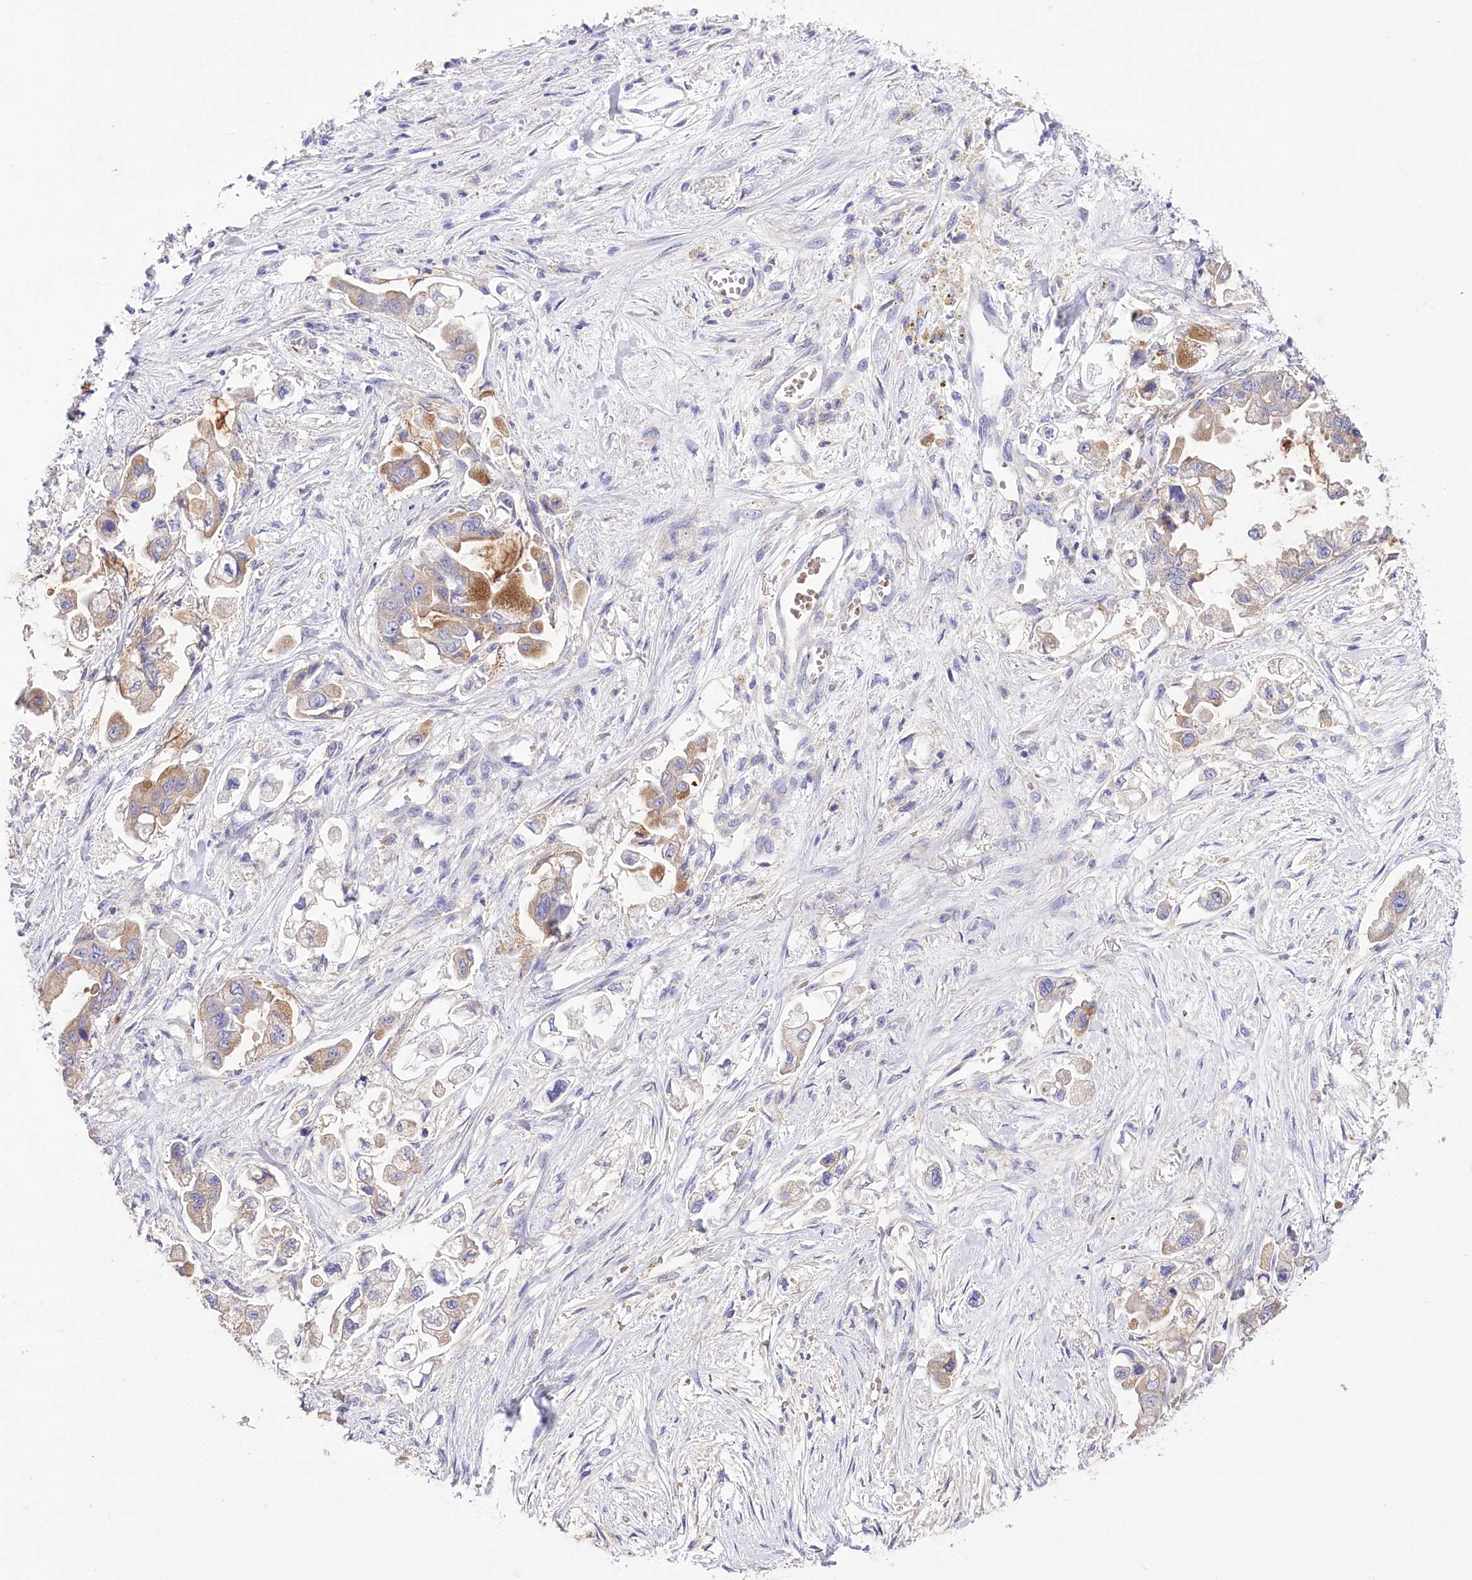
{"staining": {"intensity": "moderate", "quantity": "<25%", "location": "cytoplasmic/membranous"}, "tissue": "stomach cancer", "cell_type": "Tumor cells", "image_type": "cancer", "snomed": [{"axis": "morphology", "description": "Adenocarcinoma, NOS"}, {"axis": "topography", "description": "Stomach"}], "caption": "A brown stain labels moderate cytoplasmic/membranous positivity of a protein in human stomach cancer tumor cells.", "gene": "PRSS53", "patient": {"sex": "male", "age": 62}}